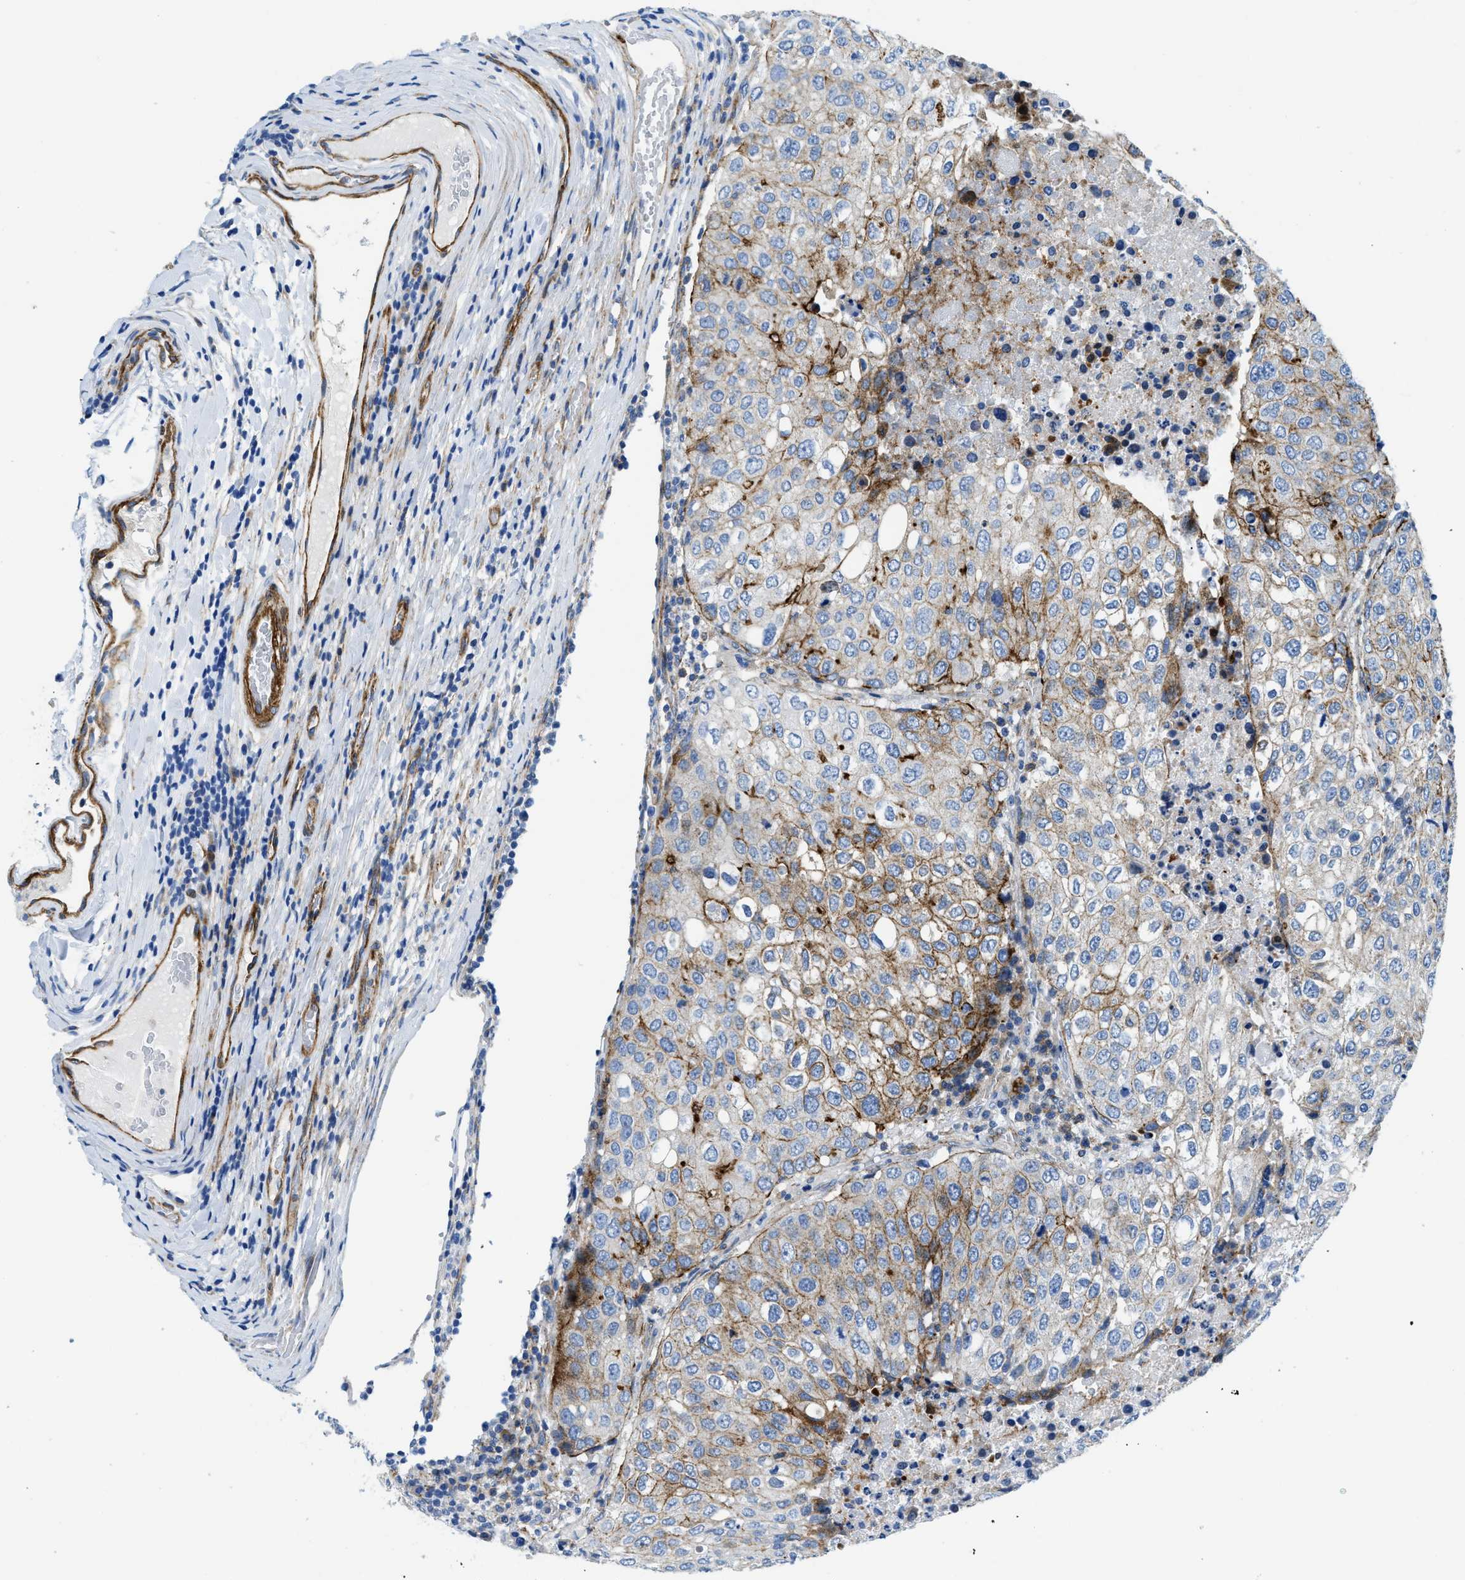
{"staining": {"intensity": "moderate", "quantity": "25%-75%", "location": "cytoplasmic/membranous"}, "tissue": "urothelial cancer", "cell_type": "Tumor cells", "image_type": "cancer", "snomed": [{"axis": "morphology", "description": "Urothelial carcinoma, High grade"}, {"axis": "topography", "description": "Lymph node"}, {"axis": "topography", "description": "Urinary bladder"}], "caption": "IHC histopathology image of neoplastic tissue: human high-grade urothelial carcinoma stained using IHC exhibits medium levels of moderate protein expression localized specifically in the cytoplasmic/membranous of tumor cells, appearing as a cytoplasmic/membranous brown color.", "gene": "CUTA", "patient": {"sex": "male", "age": 51}}